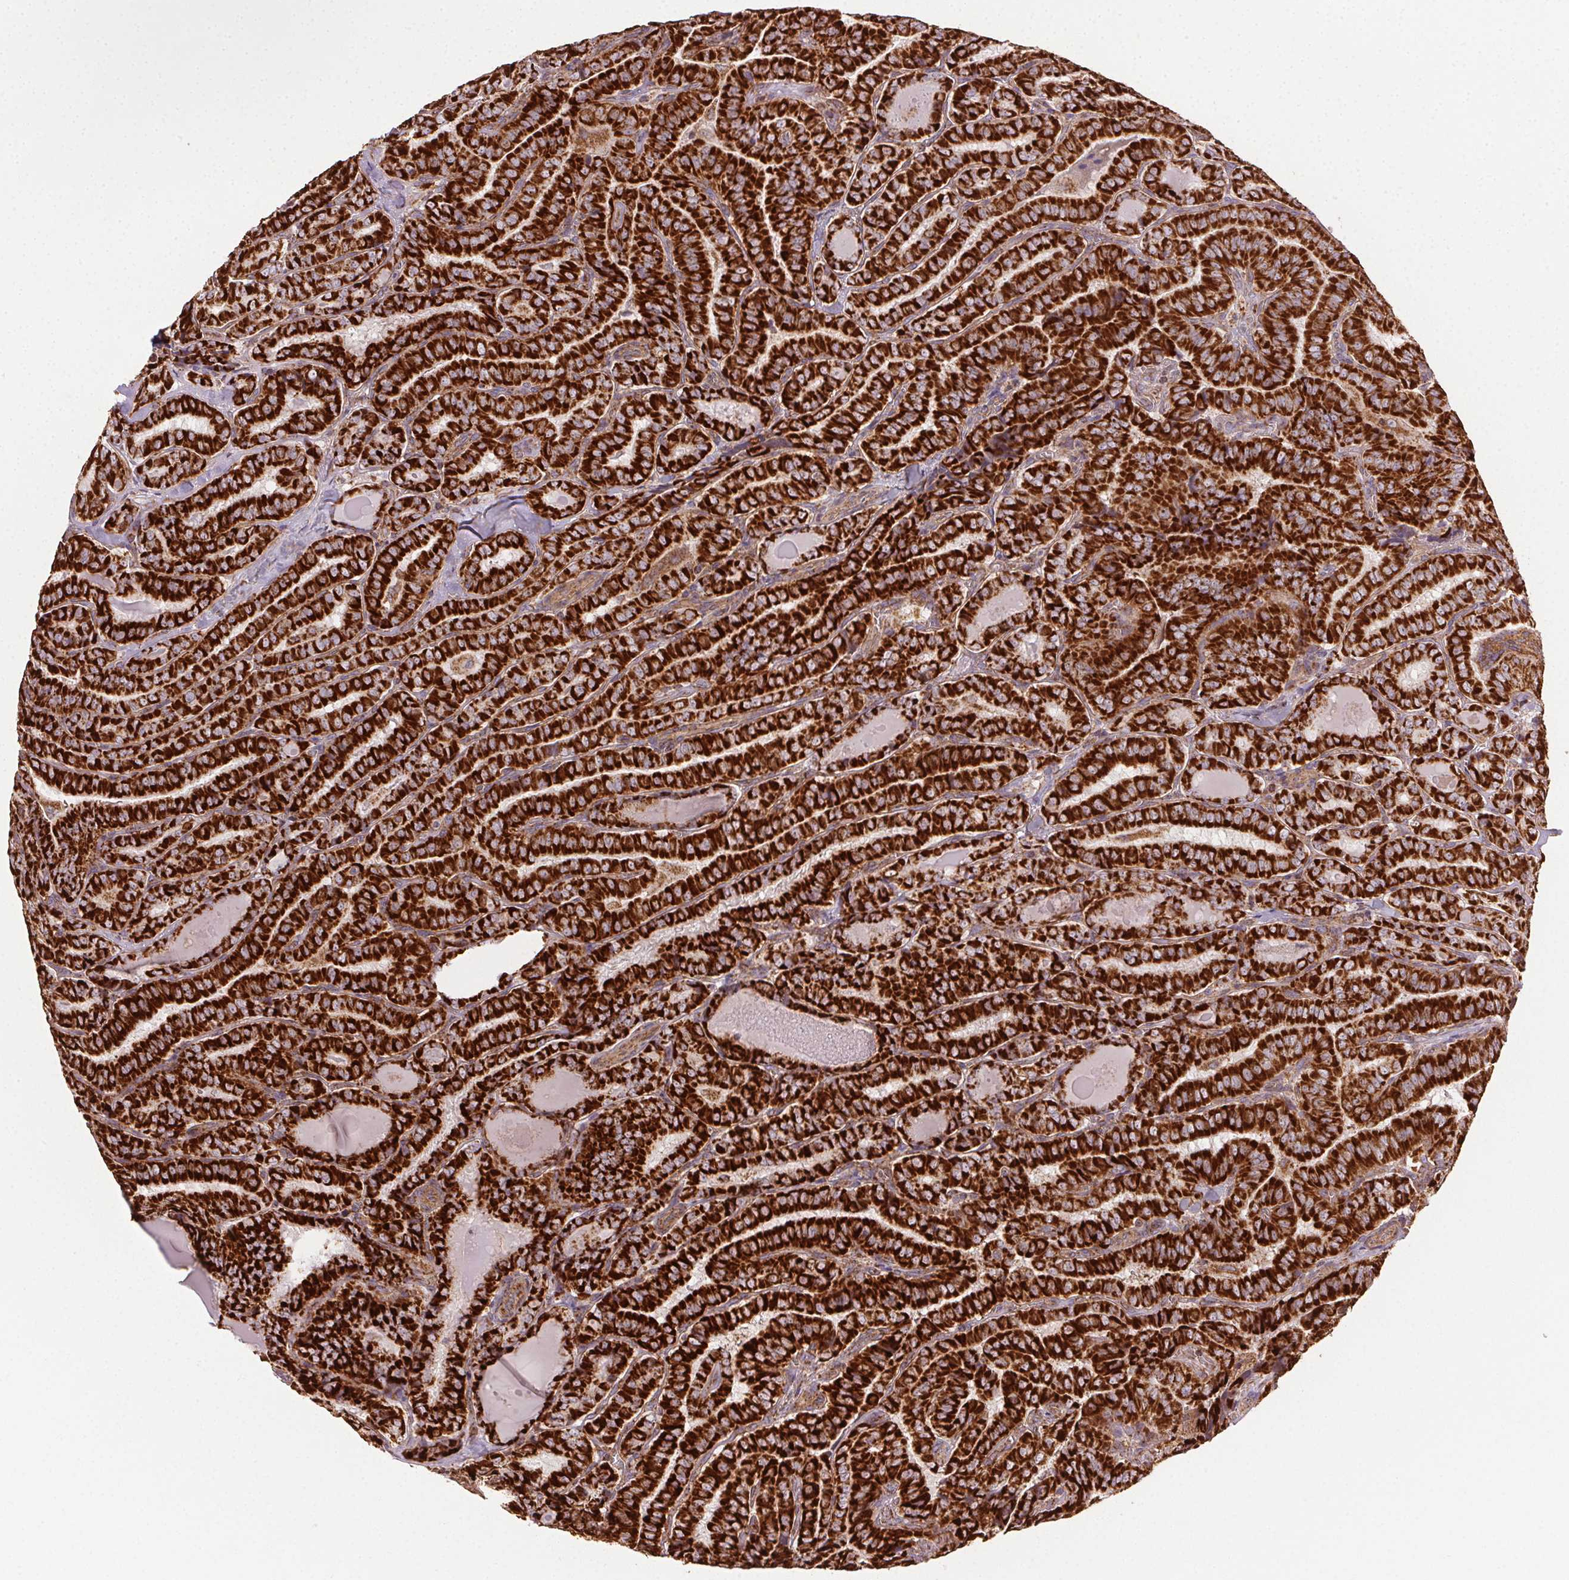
{"staining": {"intensity": "strong", "quantity": ">75%", "location": "cytoplasmic/membranous"}, "tissue": "thyroid cancer", "cell_type": "Tumor cells", "image_type": "cancer", "snomed": [{"axis": "morphology", "description": "Papillary adenocarcinoma, NOS"}, {"axis": "morphology", "description": "Papillary adenoma metastatic"}, {"axis": "topography", "description": "Thyroid gland"}], "caption": "The histopathology image reveals staining of thyroid papillary adenoma metastatic, revealing strong cytoplasmic/membranous protein expression (brown color) within tumor cells.", "gene": "CLPB", "patient": {"sex": "female", "age": 50}}